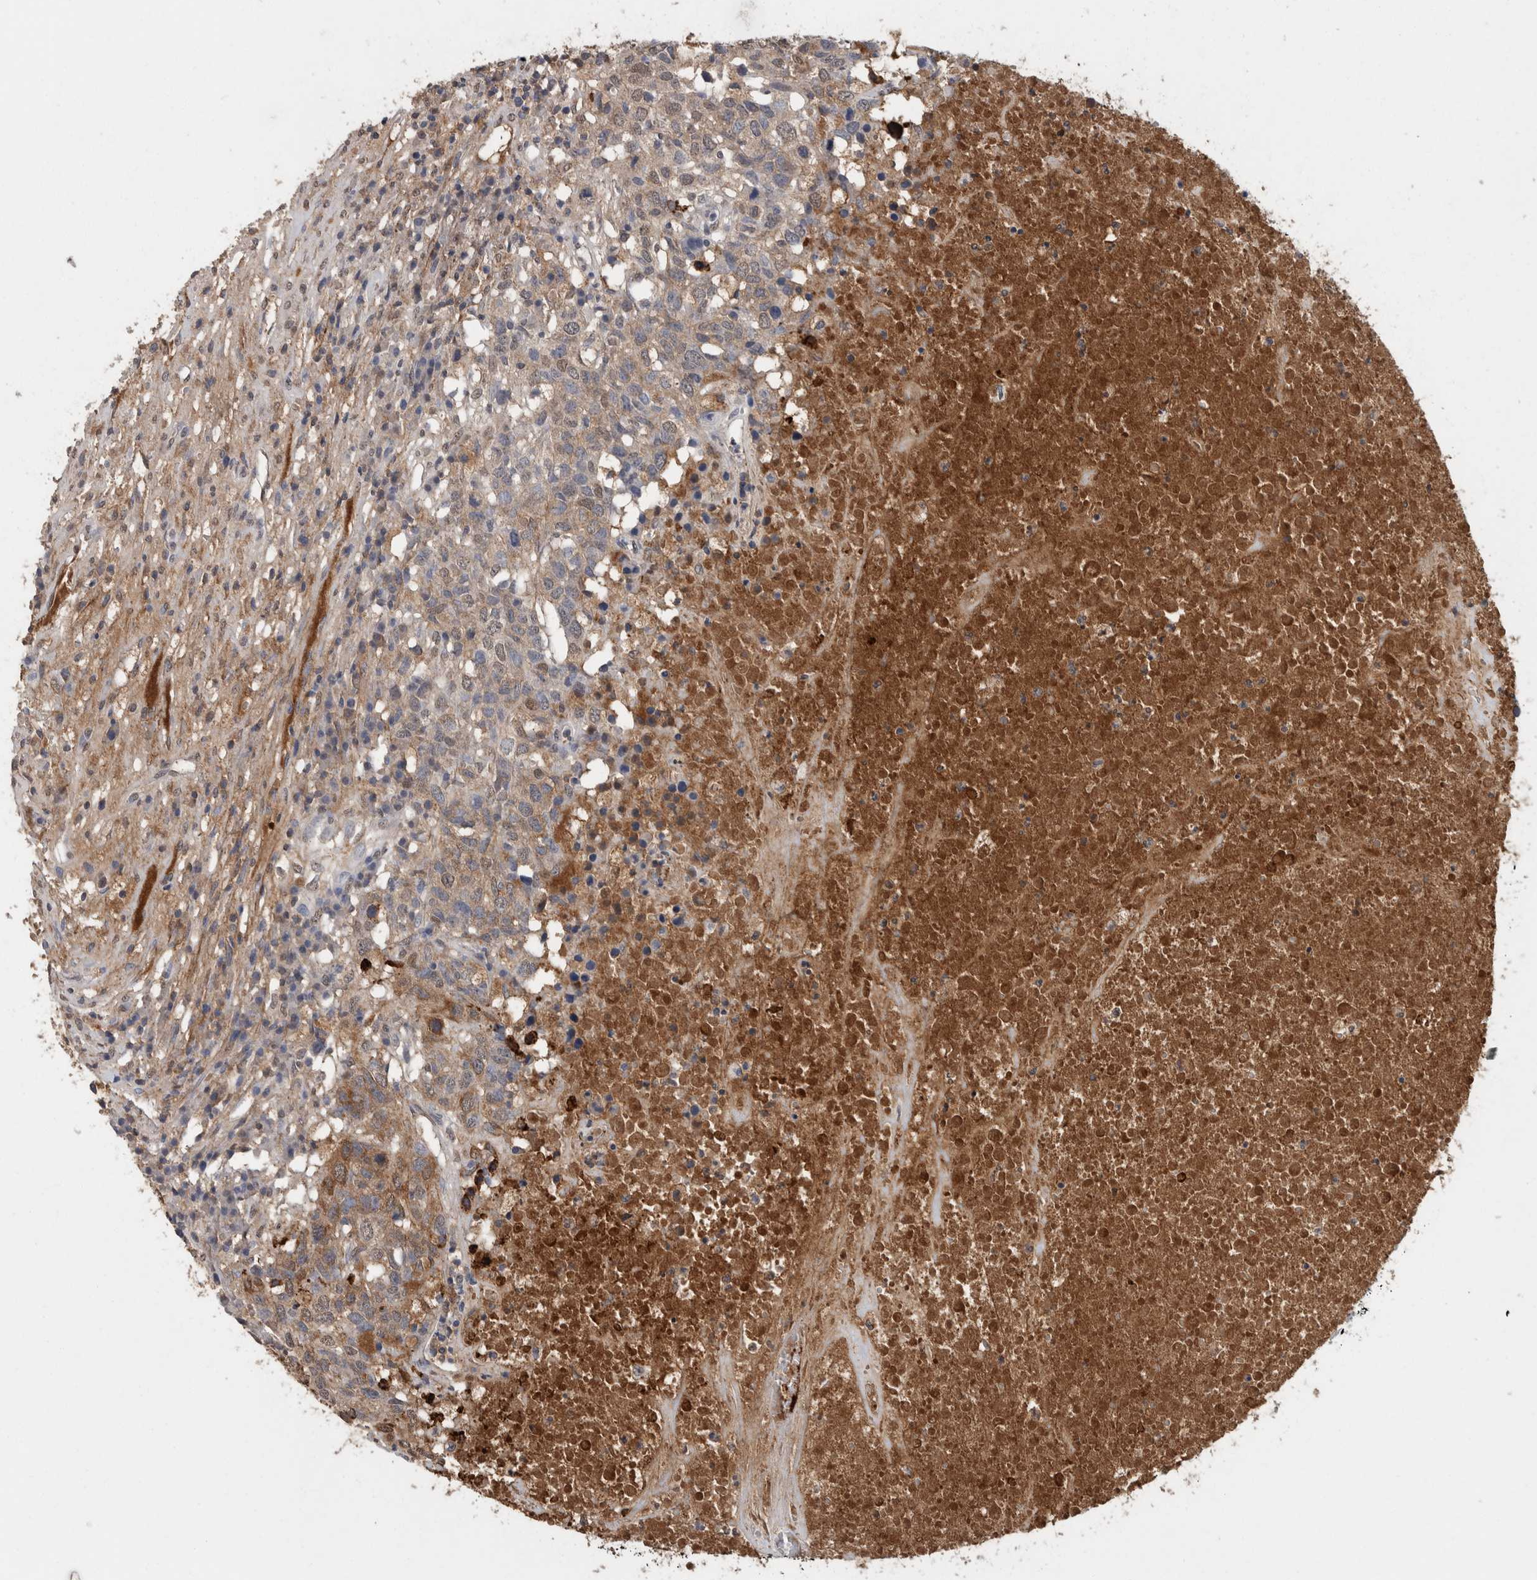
{"staining": {"intensity": "weak", "quantity": "25%-75%", "location": "cytoplasmic/membranous,nuclear"}, "tissue": "head and neck cancer", "cell_type": "Tumor cells", "image_type": "cancer", "snomed": [{"axis": "morphology", "description": "Squamous cell carcinoma, NOS"}, {"axis": "topography", "description": "Head-Neck"}], "caption": "A low amount of weak cytoplasmic/membranous and nuclear positivity is seen in about 25%-75% of tumor cells in squamous cell carcinoma (head and neck) tissue.", "gene": "LTBP1", "patient": {"sex": "male", "age": 66}}